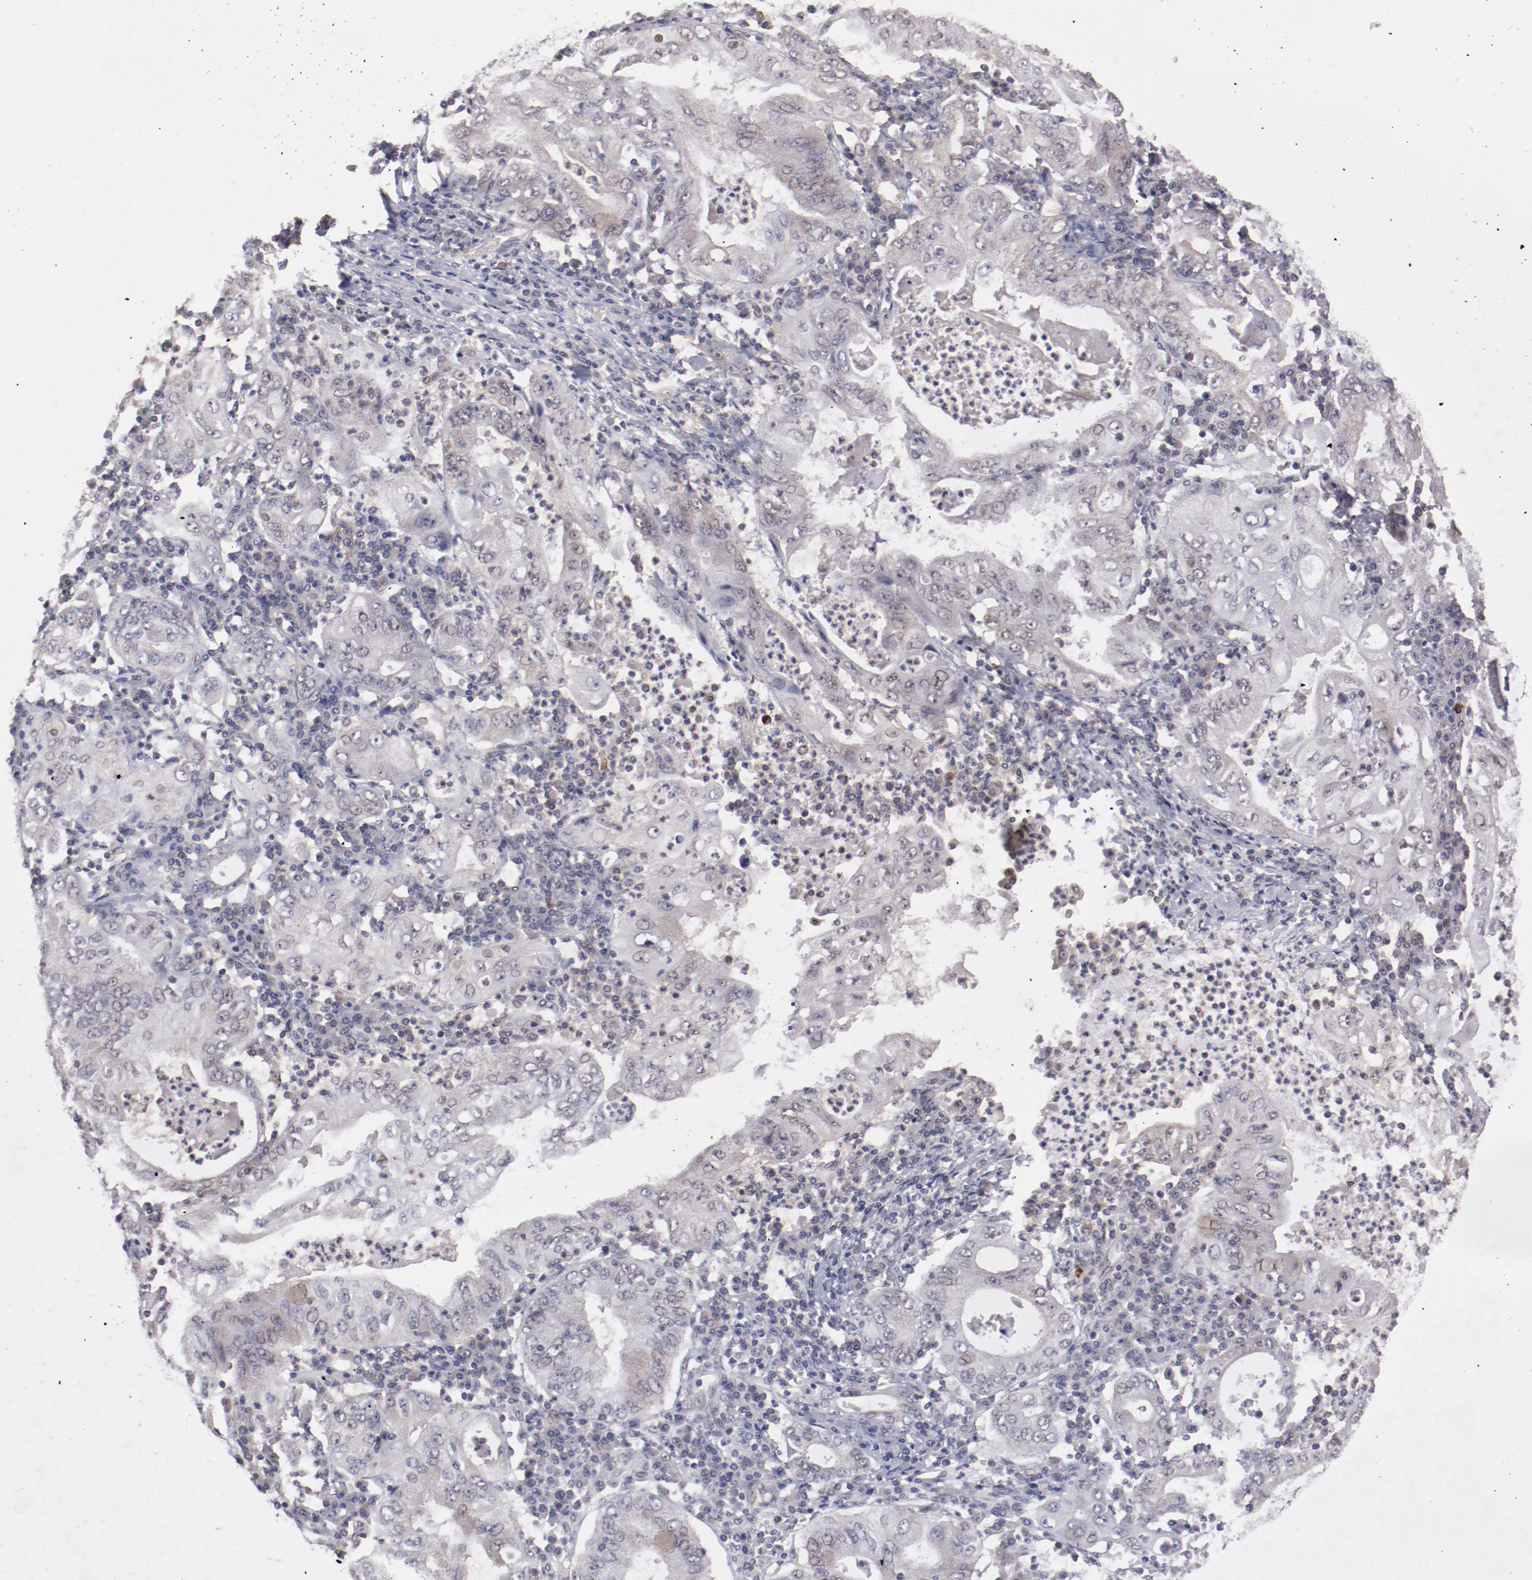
{"staining": {"intensity": "weak", "quantity": "25%-75%", "location": "cytoplasmic/membranous"}, "tissue": "stomach cancer", "cell_type": "Tumor cells", "image_type": "cancer", "snomed": [{"axis": "morphology", "description": "Normal tissue, NOS"}, {"axis": "morphology", "description": "Adenocarcinoma, NOS"}, {"axis": "topography", "description": "Esophagus"}, {"axis": "topography", "description": "Stomach, upper"}, {"axis": "topography", "description": "Peripheral nerve tissue"}], "caption": "Stomach cancer (adenocarcinoma) stained for a protein (brown) exhibits weak cytoplasmic/membranous positive expression in approximately 25%-75% of tumor cells.", "gene": "ARNT", "patient": {"sex": "male", "age": 62}}